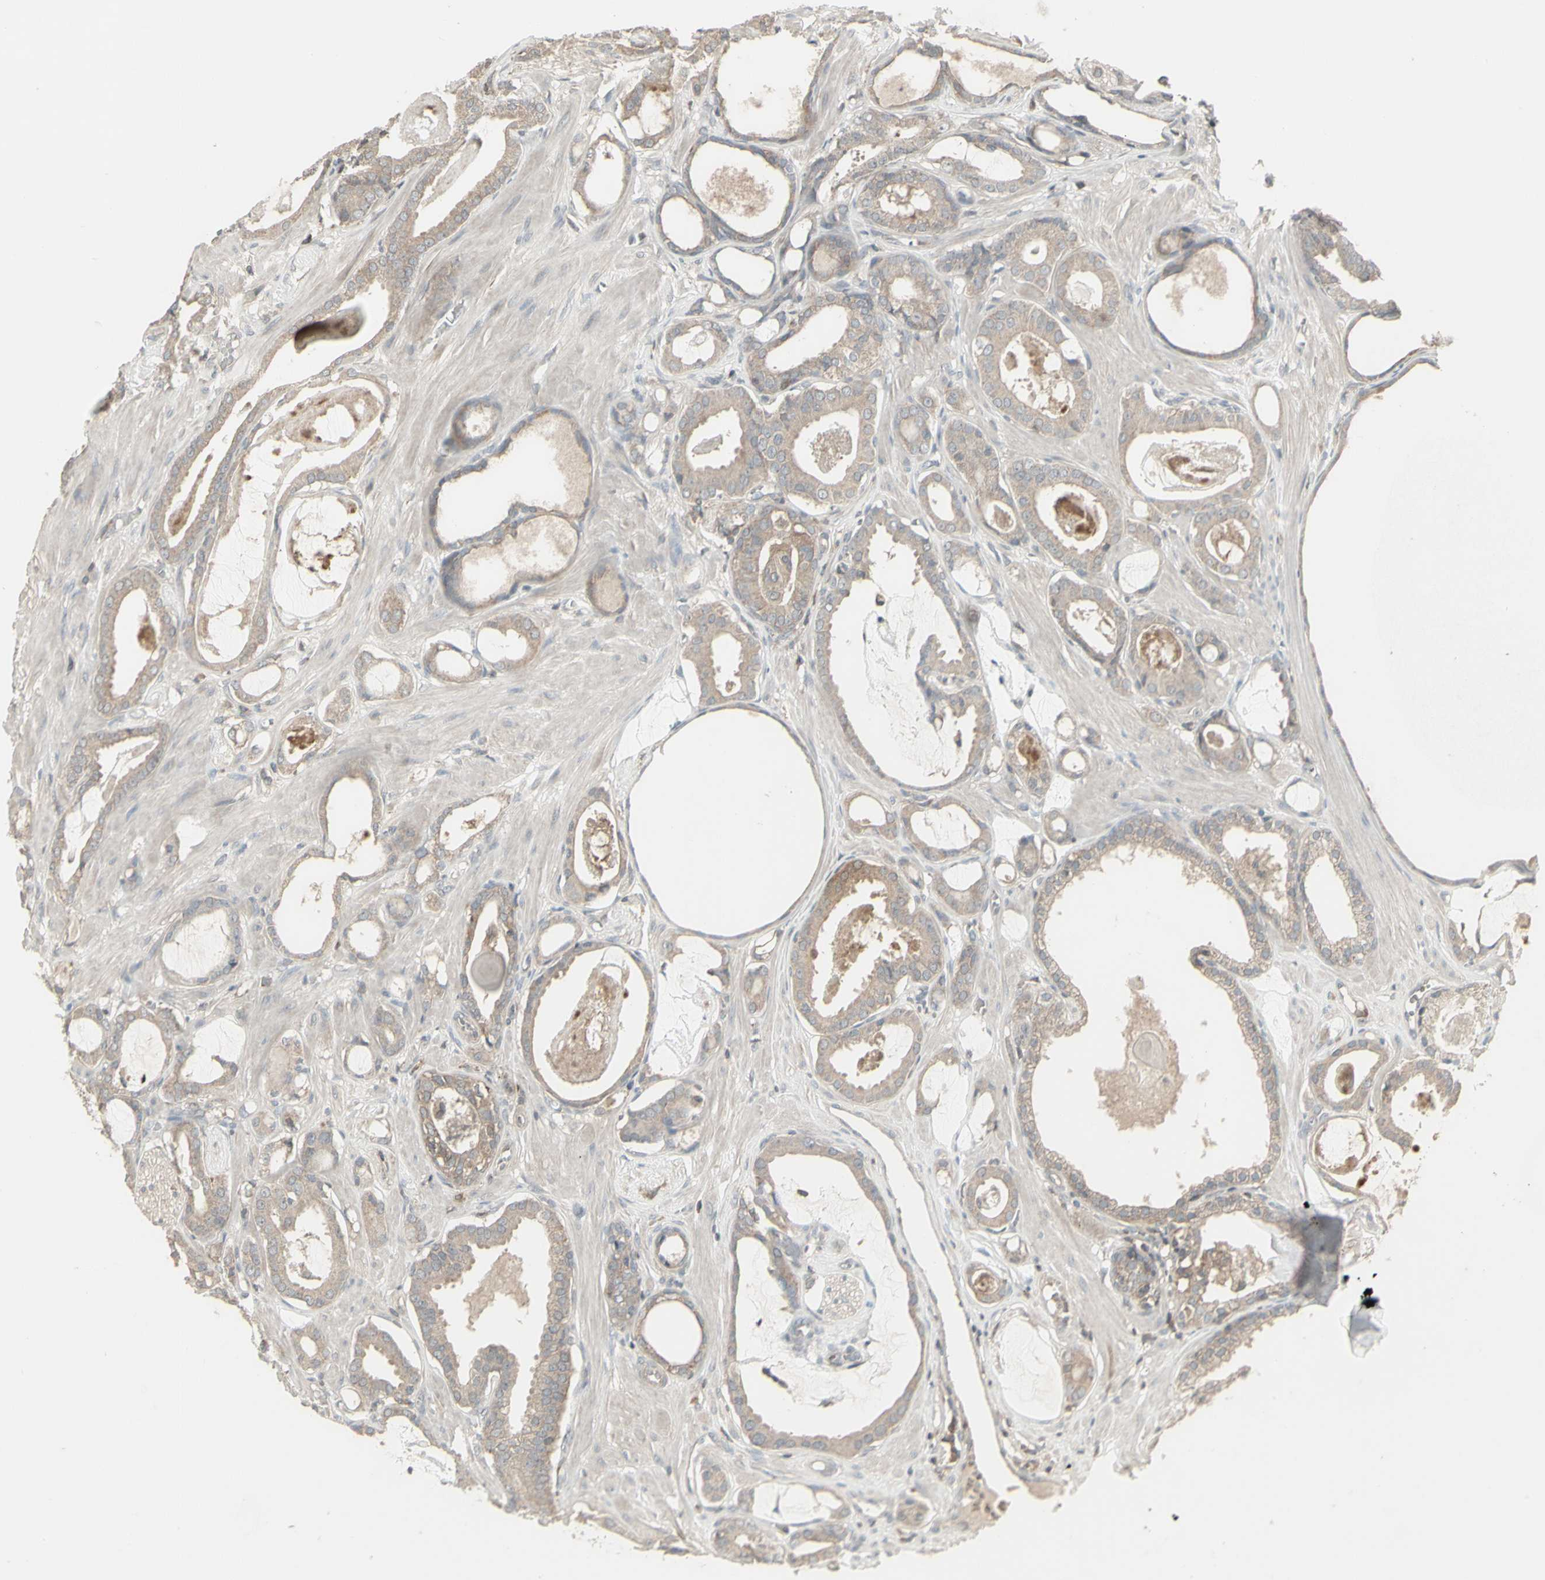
{"staining": {"intensity": "negative", "quantity": "none", "location": "none"}, "tissue": "prostate cancer", "cell_type": "Tumor cells", "image_type": "cancer", "snomed": [{"axis": "morphology", "description": "Adenocarcinoma, Low grade"}, {"axis": "topography", "description": "Prostate"}], "caption": "The histopathology image reveals no significant expression in tumor cells of prostate cancer (adenocarcinoma (low-grade)).", "gene": "CSK", "patient": {"sex": "male", "age": 53}}